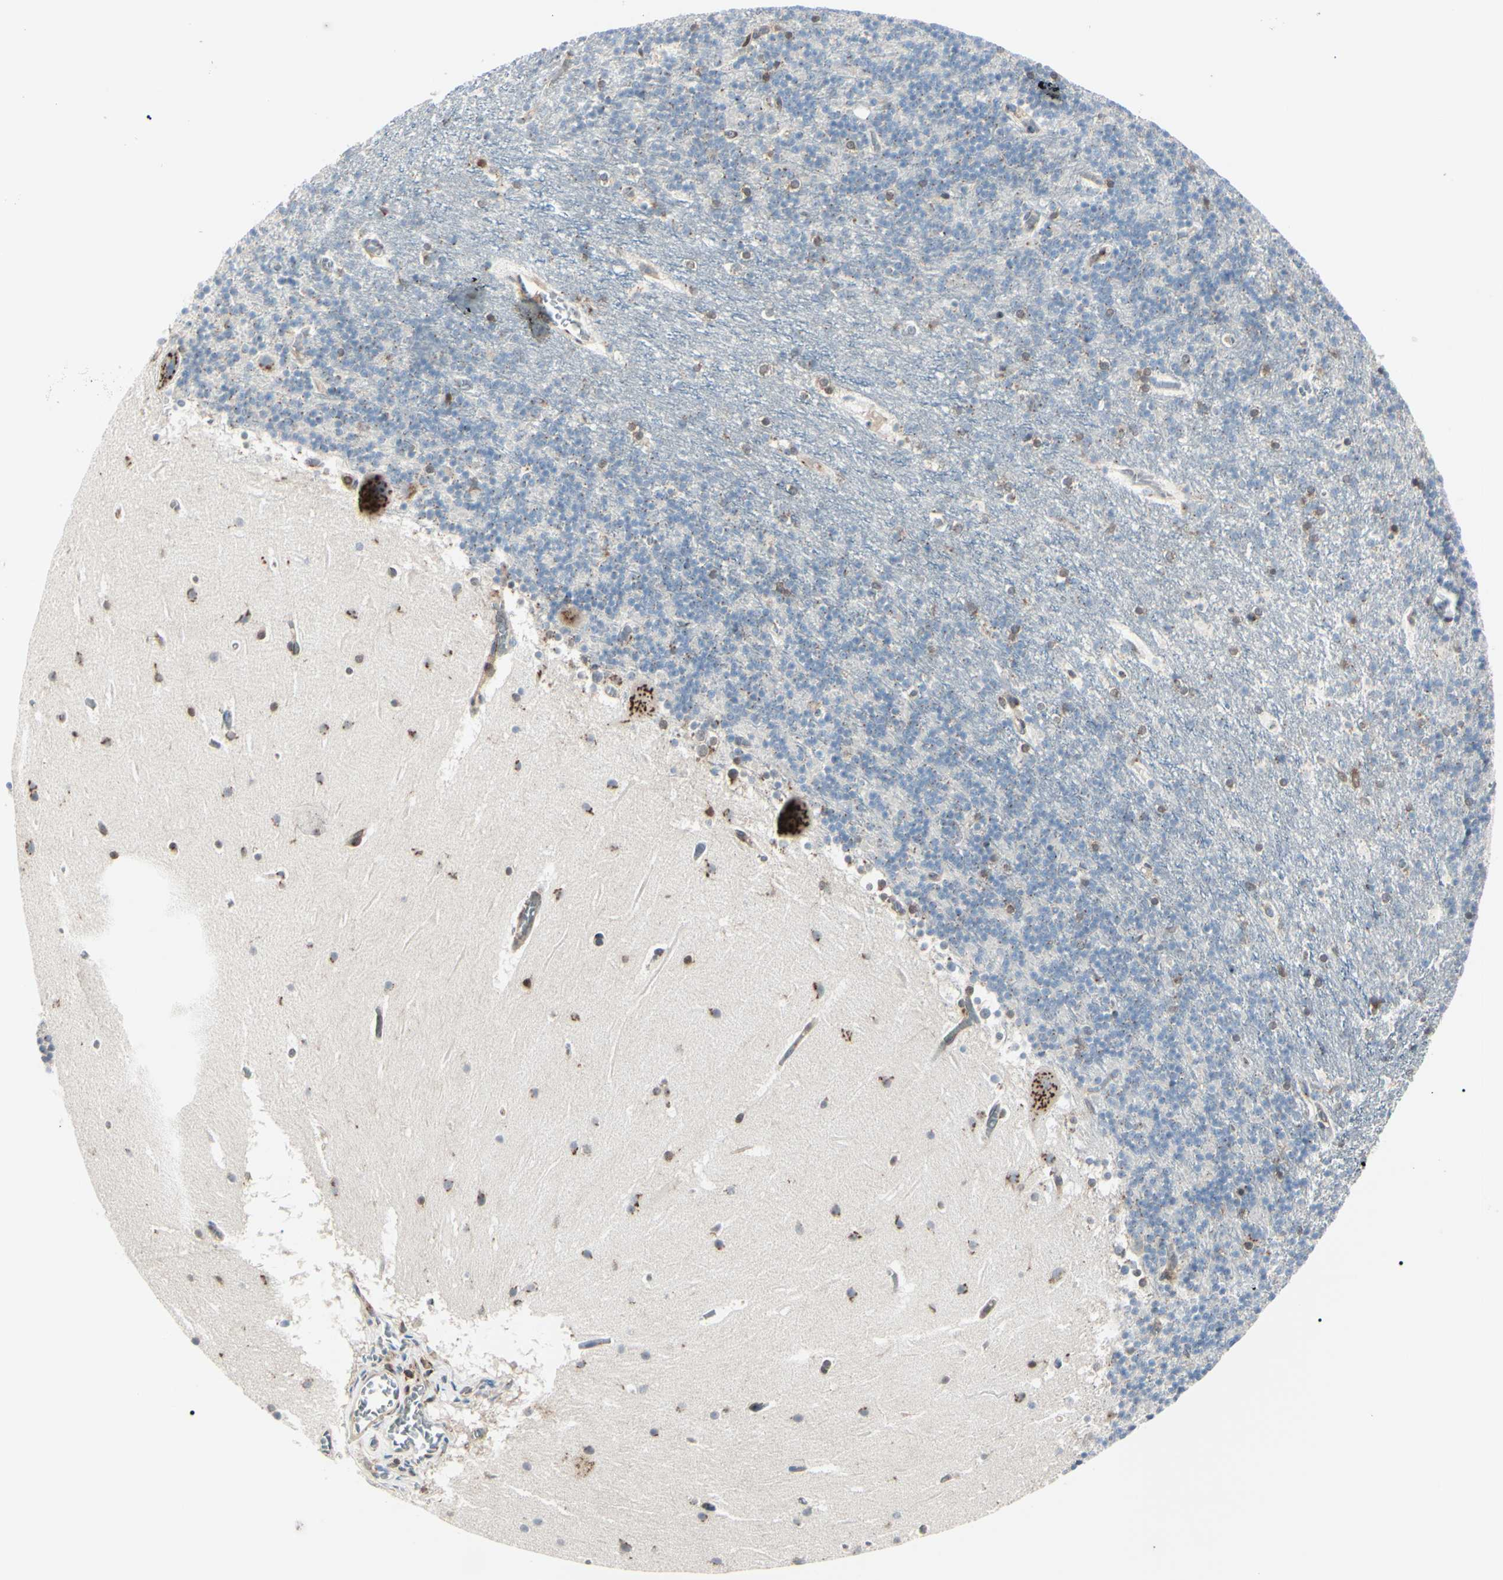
{"staining": {"intensity": "negative", "quantity": "none", "location": "none"}, "tissue": "cerebellum", "cell_type": "Cells in granular layer", "image_type": "normal", "snomed": [{"axis": "morphology", "description": "Normal tissue, NOS"}, {"axis": "topography", "description": "Cerebellum"}], "caption": "Immunohistochemistry (IHC) photomicrograph of normal cerebellum: human cerebellum stained with DAB shows no significant protein staining in cells in granular layer.", "gene": "MAPRE1", "patient": {"sex": "male", "age": 45}}